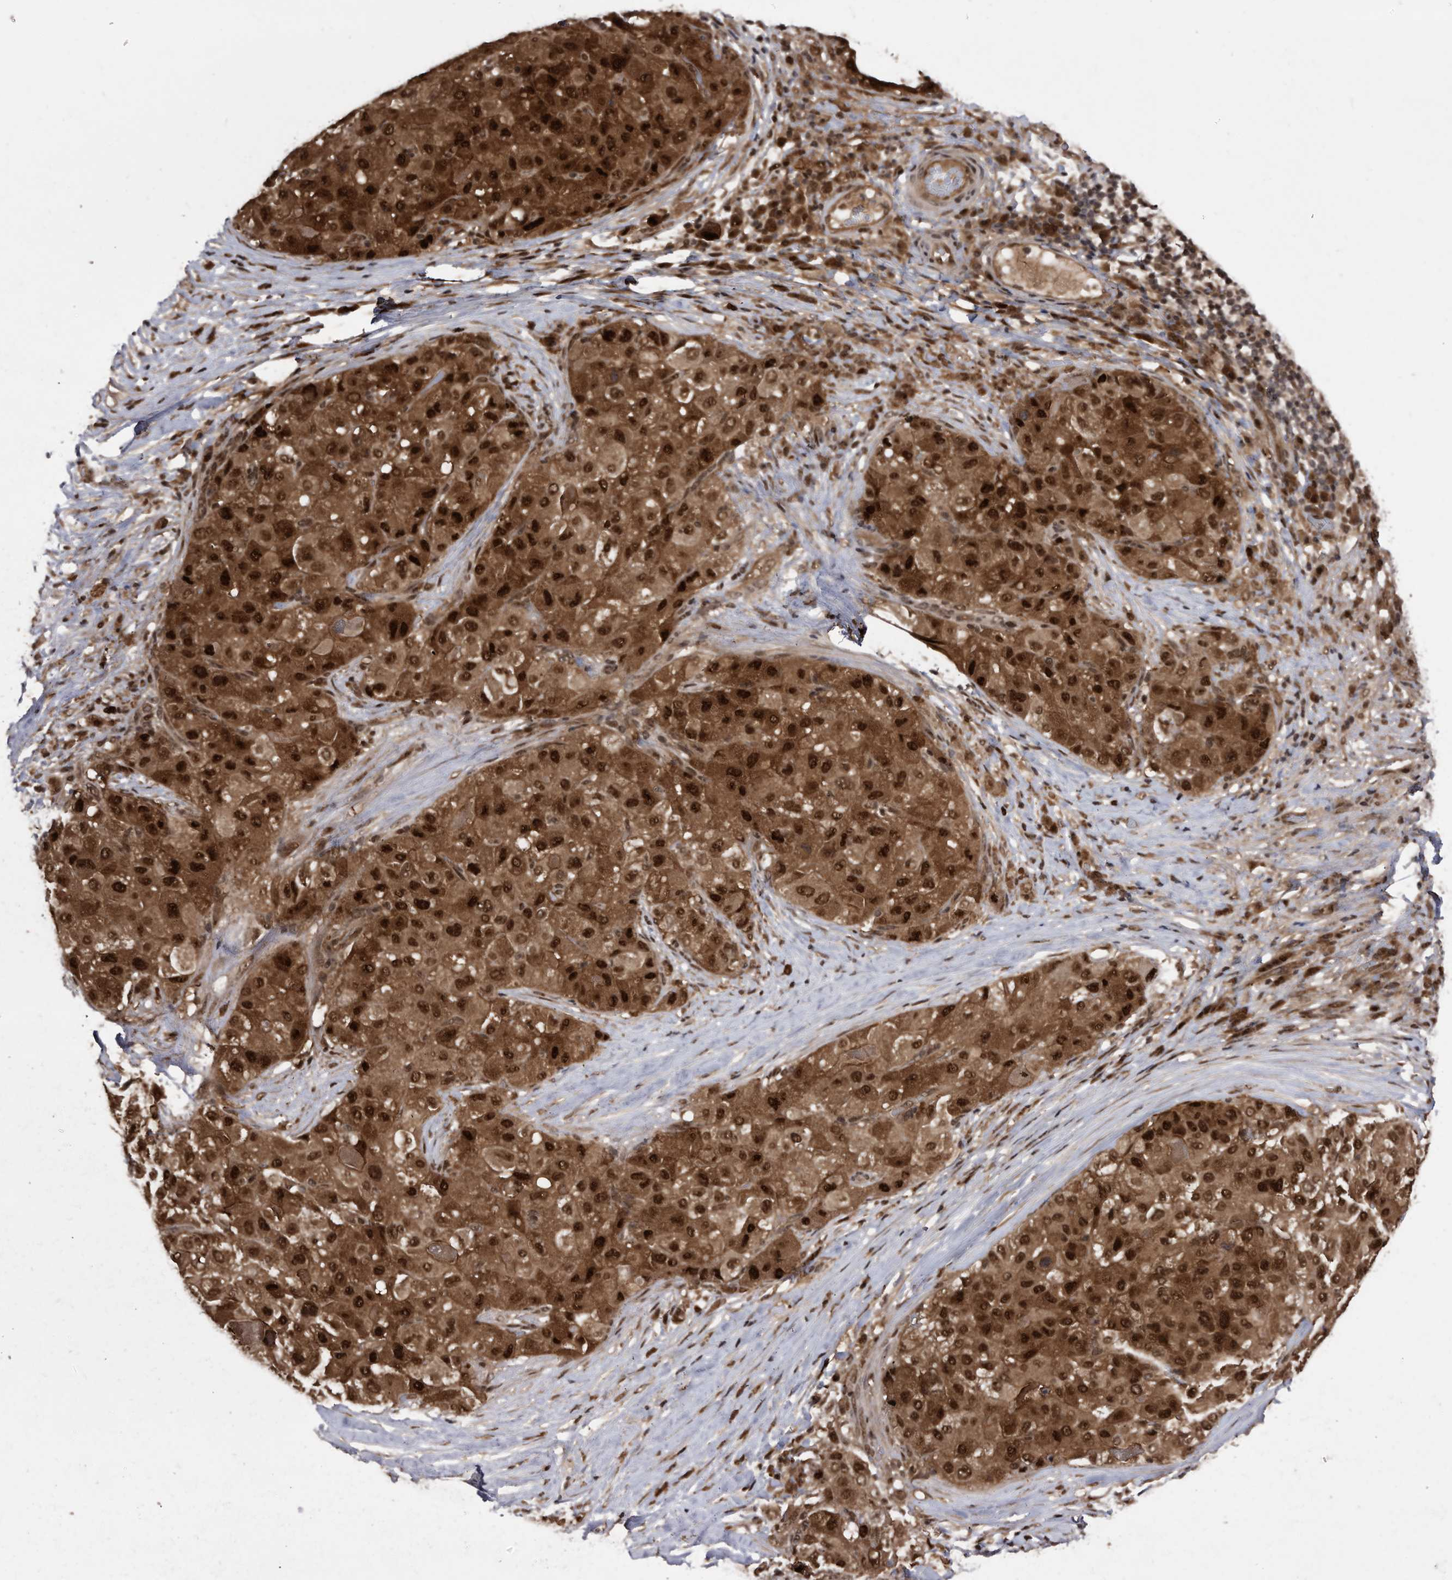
{"staining": {"intensity": "strong", "quantity": ">75%", "location": "cytoplasmic/membranous,nuclear"}, "tissue": "liver cancer", "cell_type": "Tumor cells", "image_type": "cancer", "snomed": [{"axis": "morphology", "description": "Carcinoma, Hepatocellular, NOS"}, {"axis": "topography", "description": "Liver"}], "caption": "DAB (3,3'-diaminobenzidine) immunohistochemical staining of liver cancer (hepatocellular carcinoma) exhibits strong cytoplasmic/membranous and nuclear protein expression in approximately >75% of tumor cells. Nuclei are stained in blue.", "gene": "RAD23B", "patient": {"sex": "male", "age": 80}}